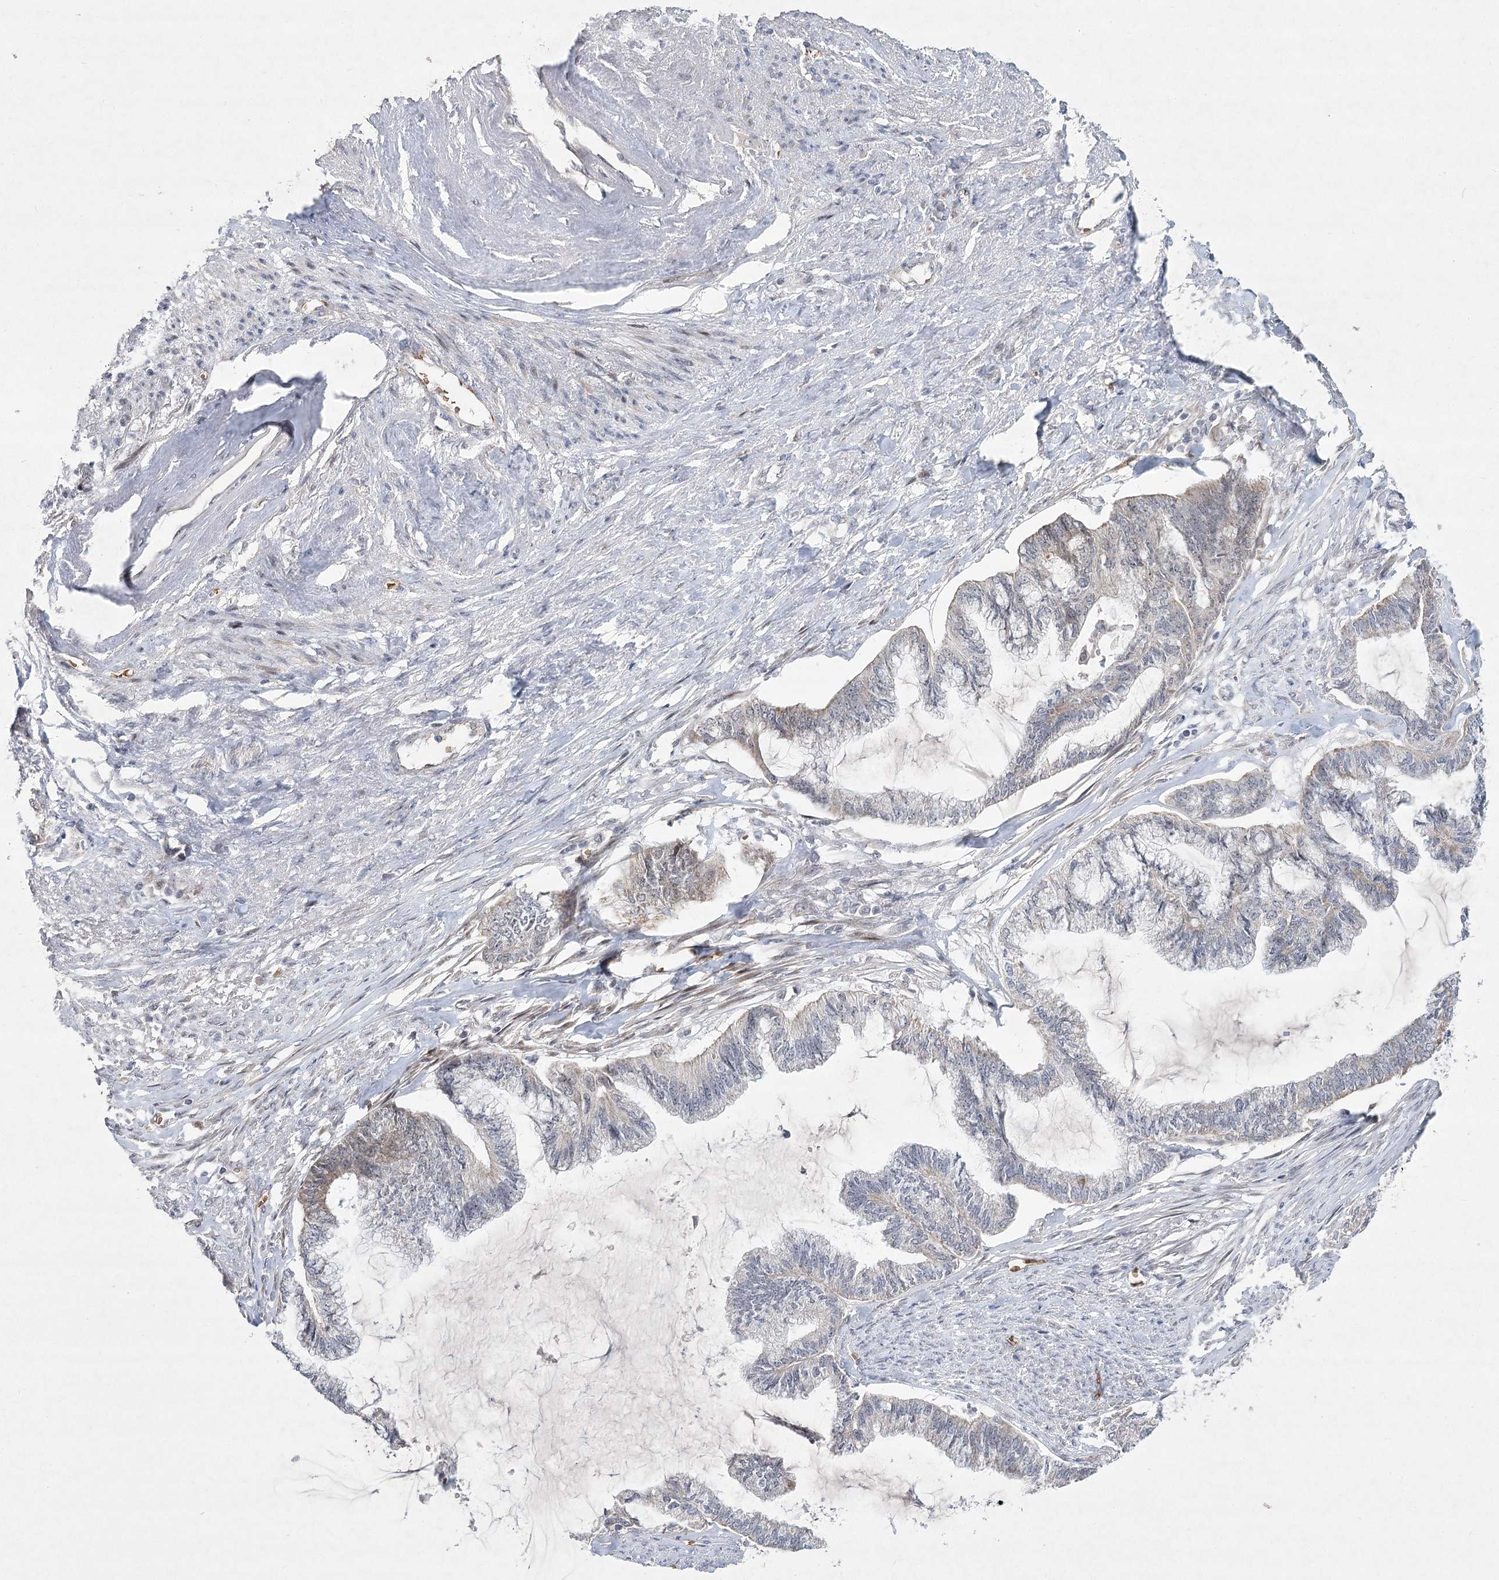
{"staining": {"intensity": "negative", "quantity": "none", "location": "none"}, "tissue": "endometrial cancer", "cell_type": "Tumor cells", "image_type": "cancer", "snomed": [{"axis": "morphology", "description": "Adenocarcinoma, NOS"}, {"axis": "topography", "description": "Endometrium"}], "caption": "High magnification brightfield microscopy of endometrial cancer stained with DAB (3,3'-diaminobenzidine) (brown) and counterstained with hematoxylin (blue): tumor cells show no significant positivity. (Immunohistochemistry, brightfield microscopy, high magnification).", "gene": "NSMCE4A", "patient": {"sex": "female", "age": 86}}